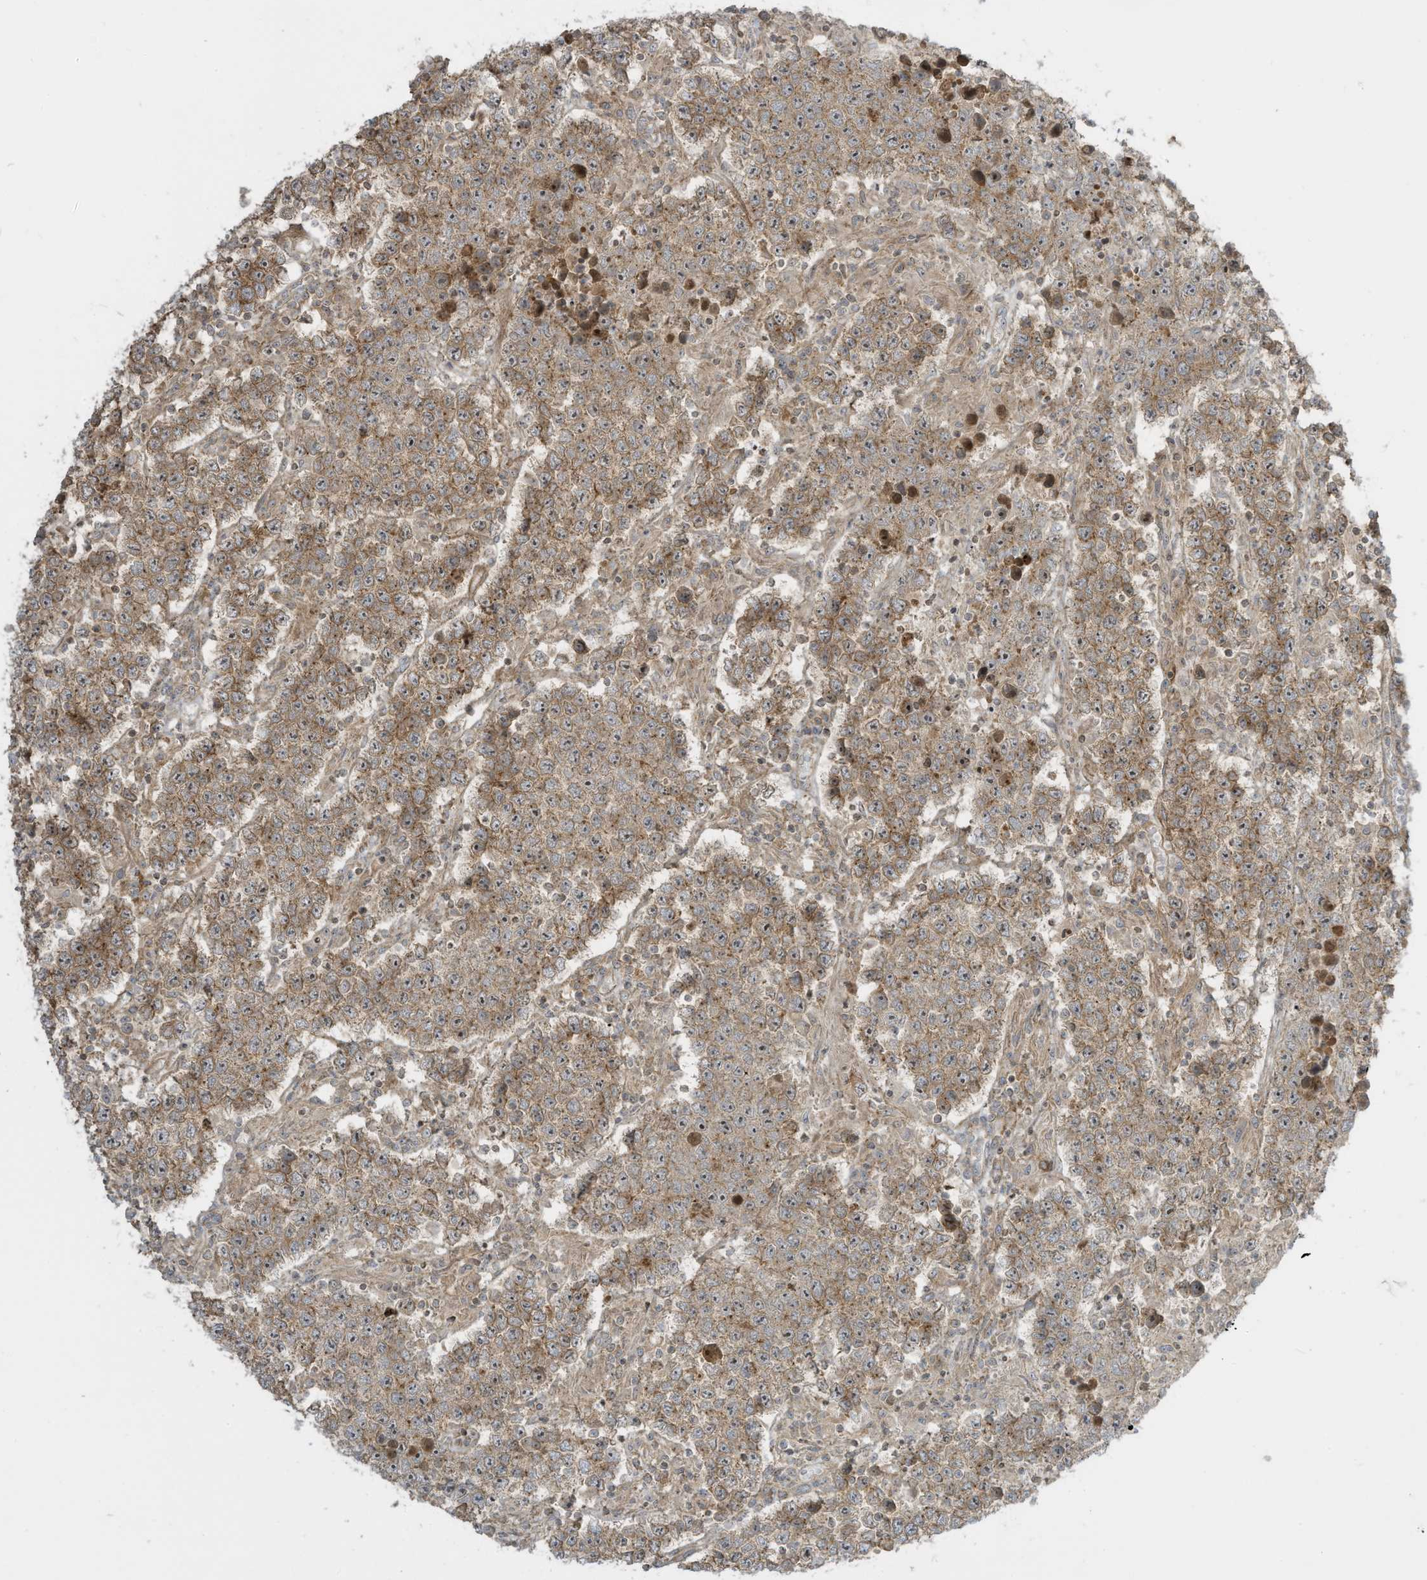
{"staining": {"intensity": "moderate", "quantity": ">75%", "location": "cytoplasmic/membranous"}, "tissue": "testis cancer", "cell_type": "Tumor cells", "image_type": "cancer", "snomed": [{"axis": "morphology", "description": "Normal tissue, NOS"}, {"axis": "morphology", "description": "Urothelial carcinoma, High grade"}, {"axis": "morphology", "description": "Seminoma, NOS"}, {"axis": "morphology", "description": "Carcinoma, Embryonal, NOS"}, {"axis": "topography", "description": "Urinary bladder"}, {"axis": "topography", "description": "Testis"}], "caption": "Testis seminoma stained for a protein (brown) shows moderate cytoplasmic/membranous positive staining in approximately >75% of tumor cells.", "gene": "ENTR1", "patient": {"sex": "male", "age": 41}}